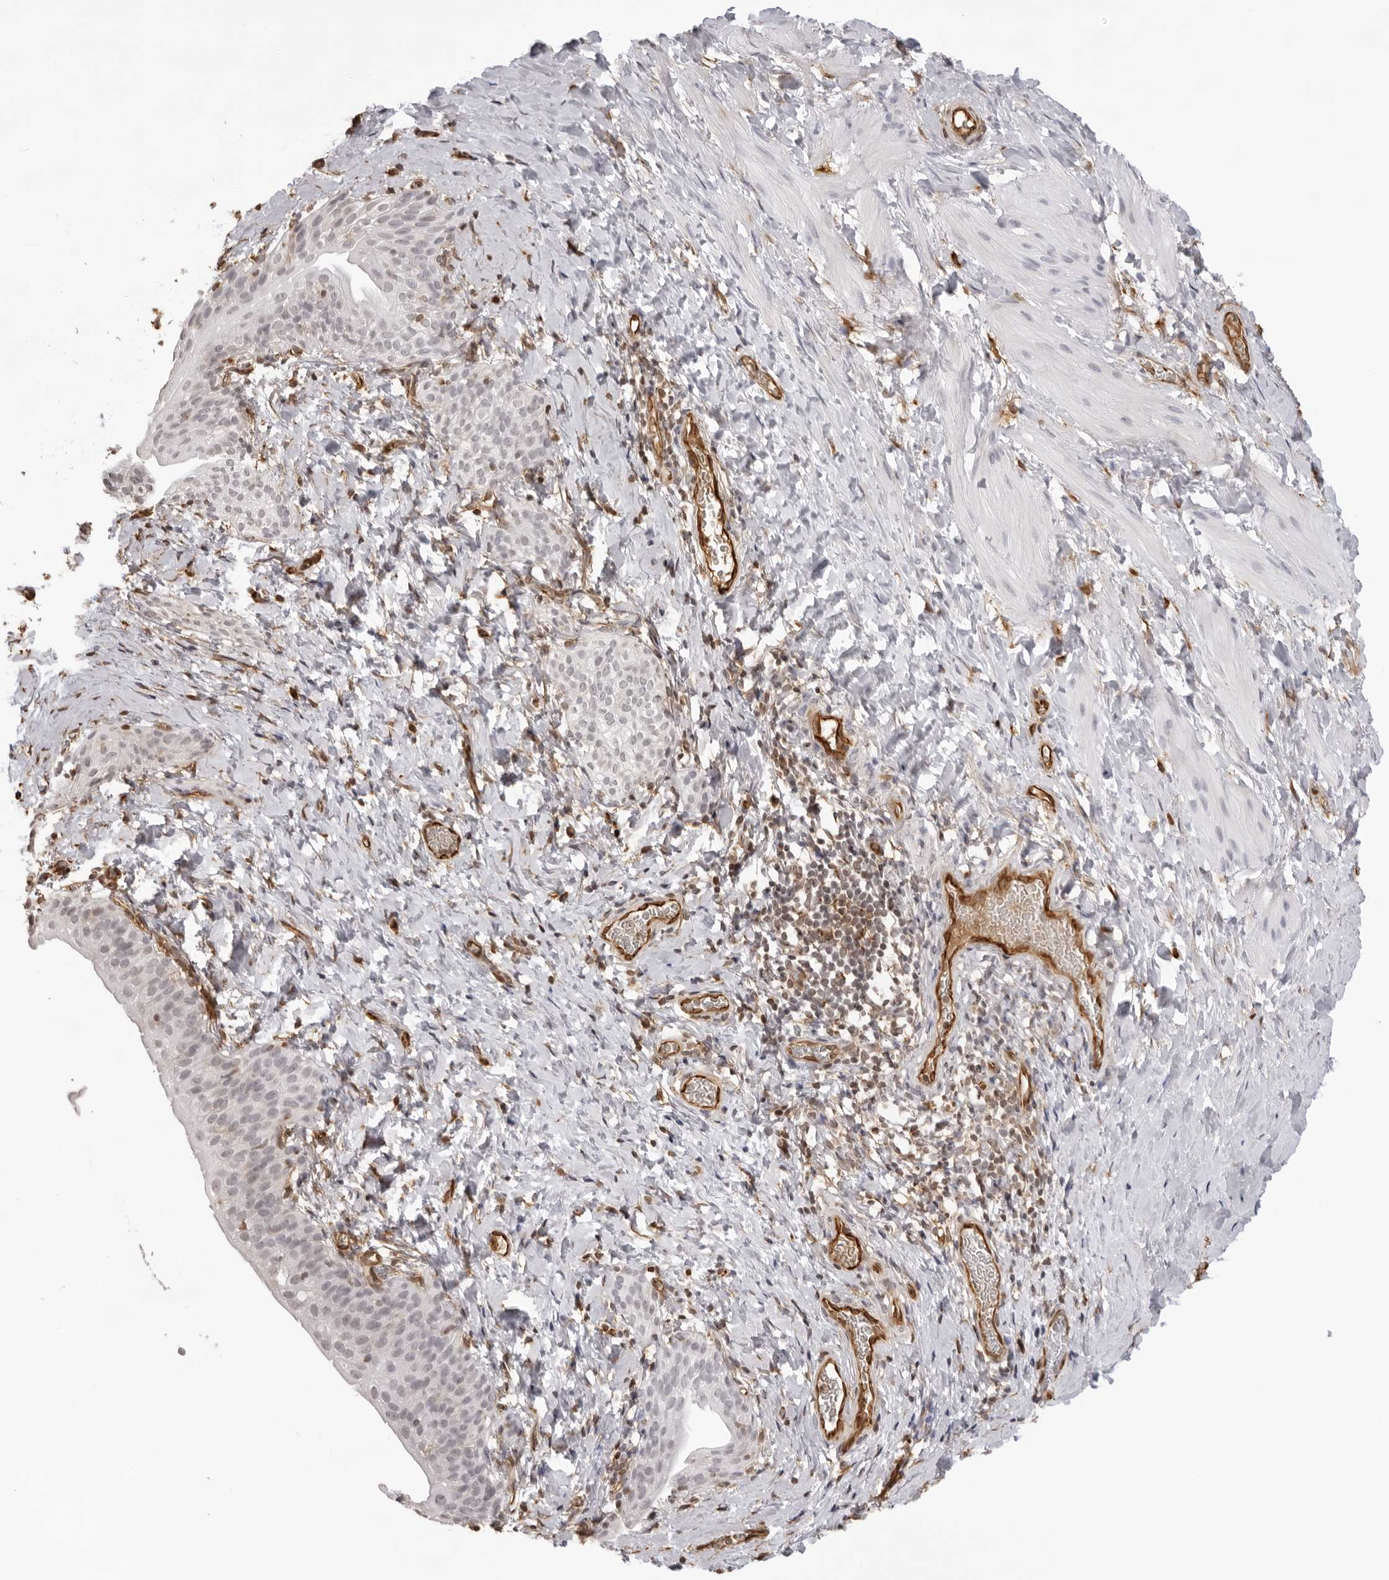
{"staining": {"intensity": "negative", "quantity": "none", "location": "none"}, "tissue": "smooth muscle", "cell_type": "Smooth muscle cells", "image_type": "normal", "snomed": [{"axis": "morphology", "description": "Normal tissue, NOS"}, {"axis": "topography", "description": "Smooth muscle"}], "caption": "Smooth muscle cells are negative for brown protein staining in benign smooth muscle. Brightfield microscopy of immunohistochemistry (IHC) stained with DAB (3,3'-diaminobenzidine) (brown) and hematoxylin (blue), captured at high magnification.", "gene": "DYNLT5", "patient": {"sex": "male", "age": 16}}